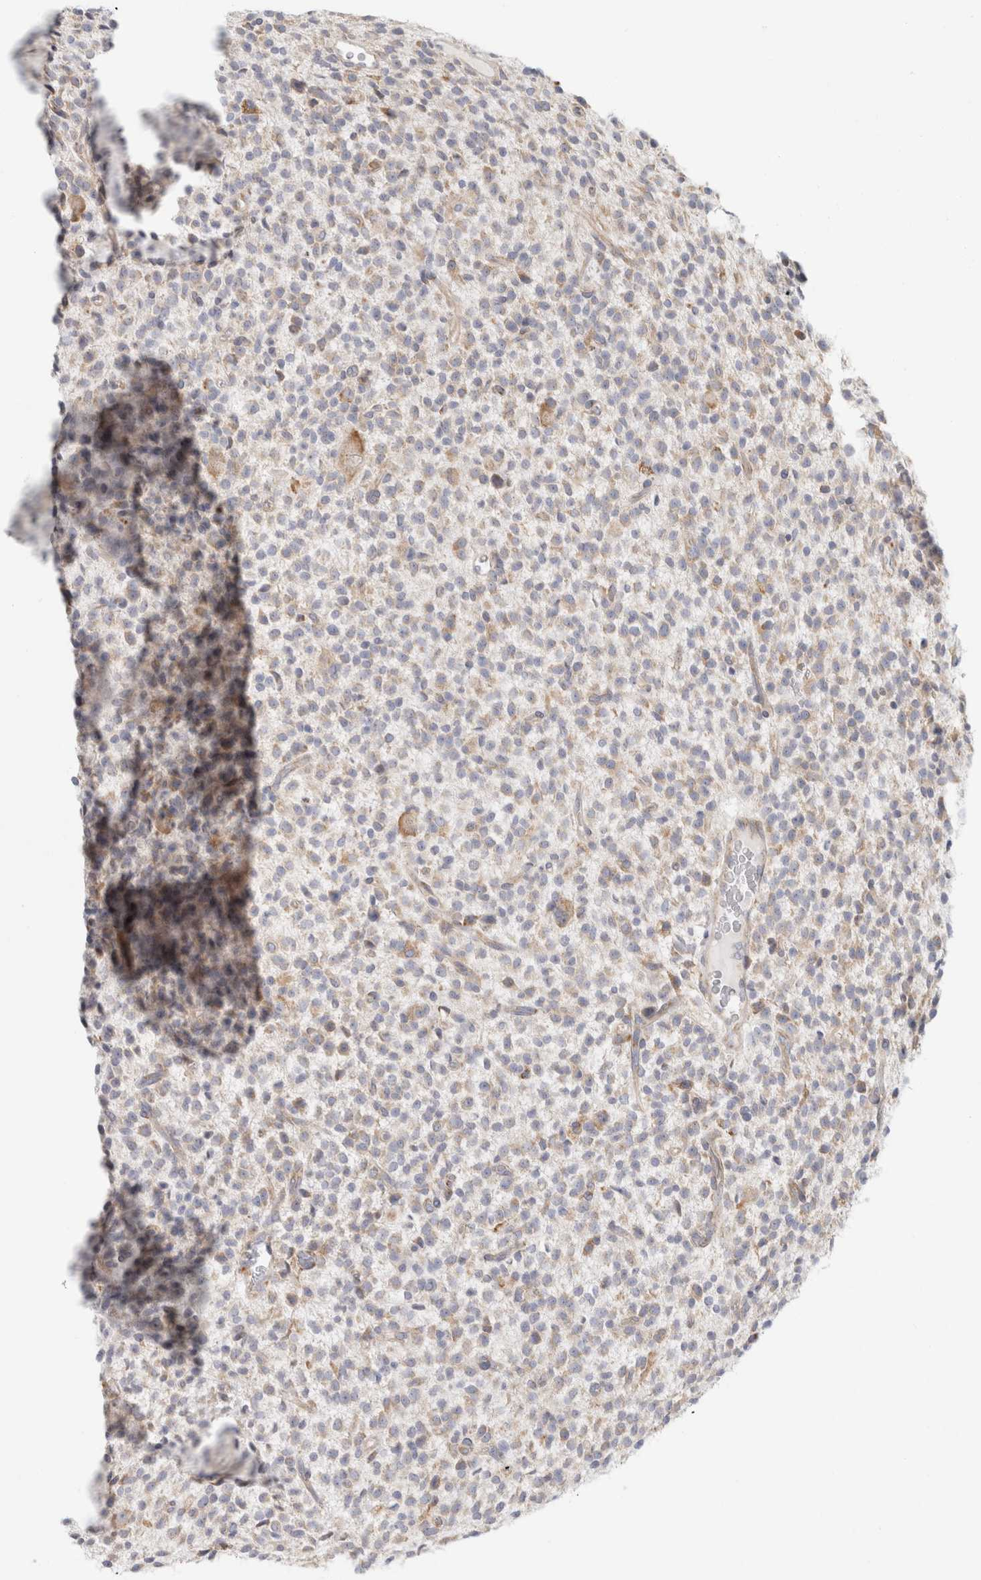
{"staining": {"intensity": "weak", "quantity": "25%-75%", "location": "cytoplasmic/membranous"}, "tissue": "glioma", "cell_type": "Tumor cells", "image_type": "cancer", "snomed": [{"axis": "morphology", "description": "Glioma, malignant, High grade"}, {"axis": "topography", "description": "Brain"}], "caption": "A micrograph showing weak cytoplasmic/membranous staining in about 25%-75% of tumor cells in glioma, as visualized by brown immunohistochemical staining.", "gene": "RPN2", "patient": {"sex": "male", "age": 34}}